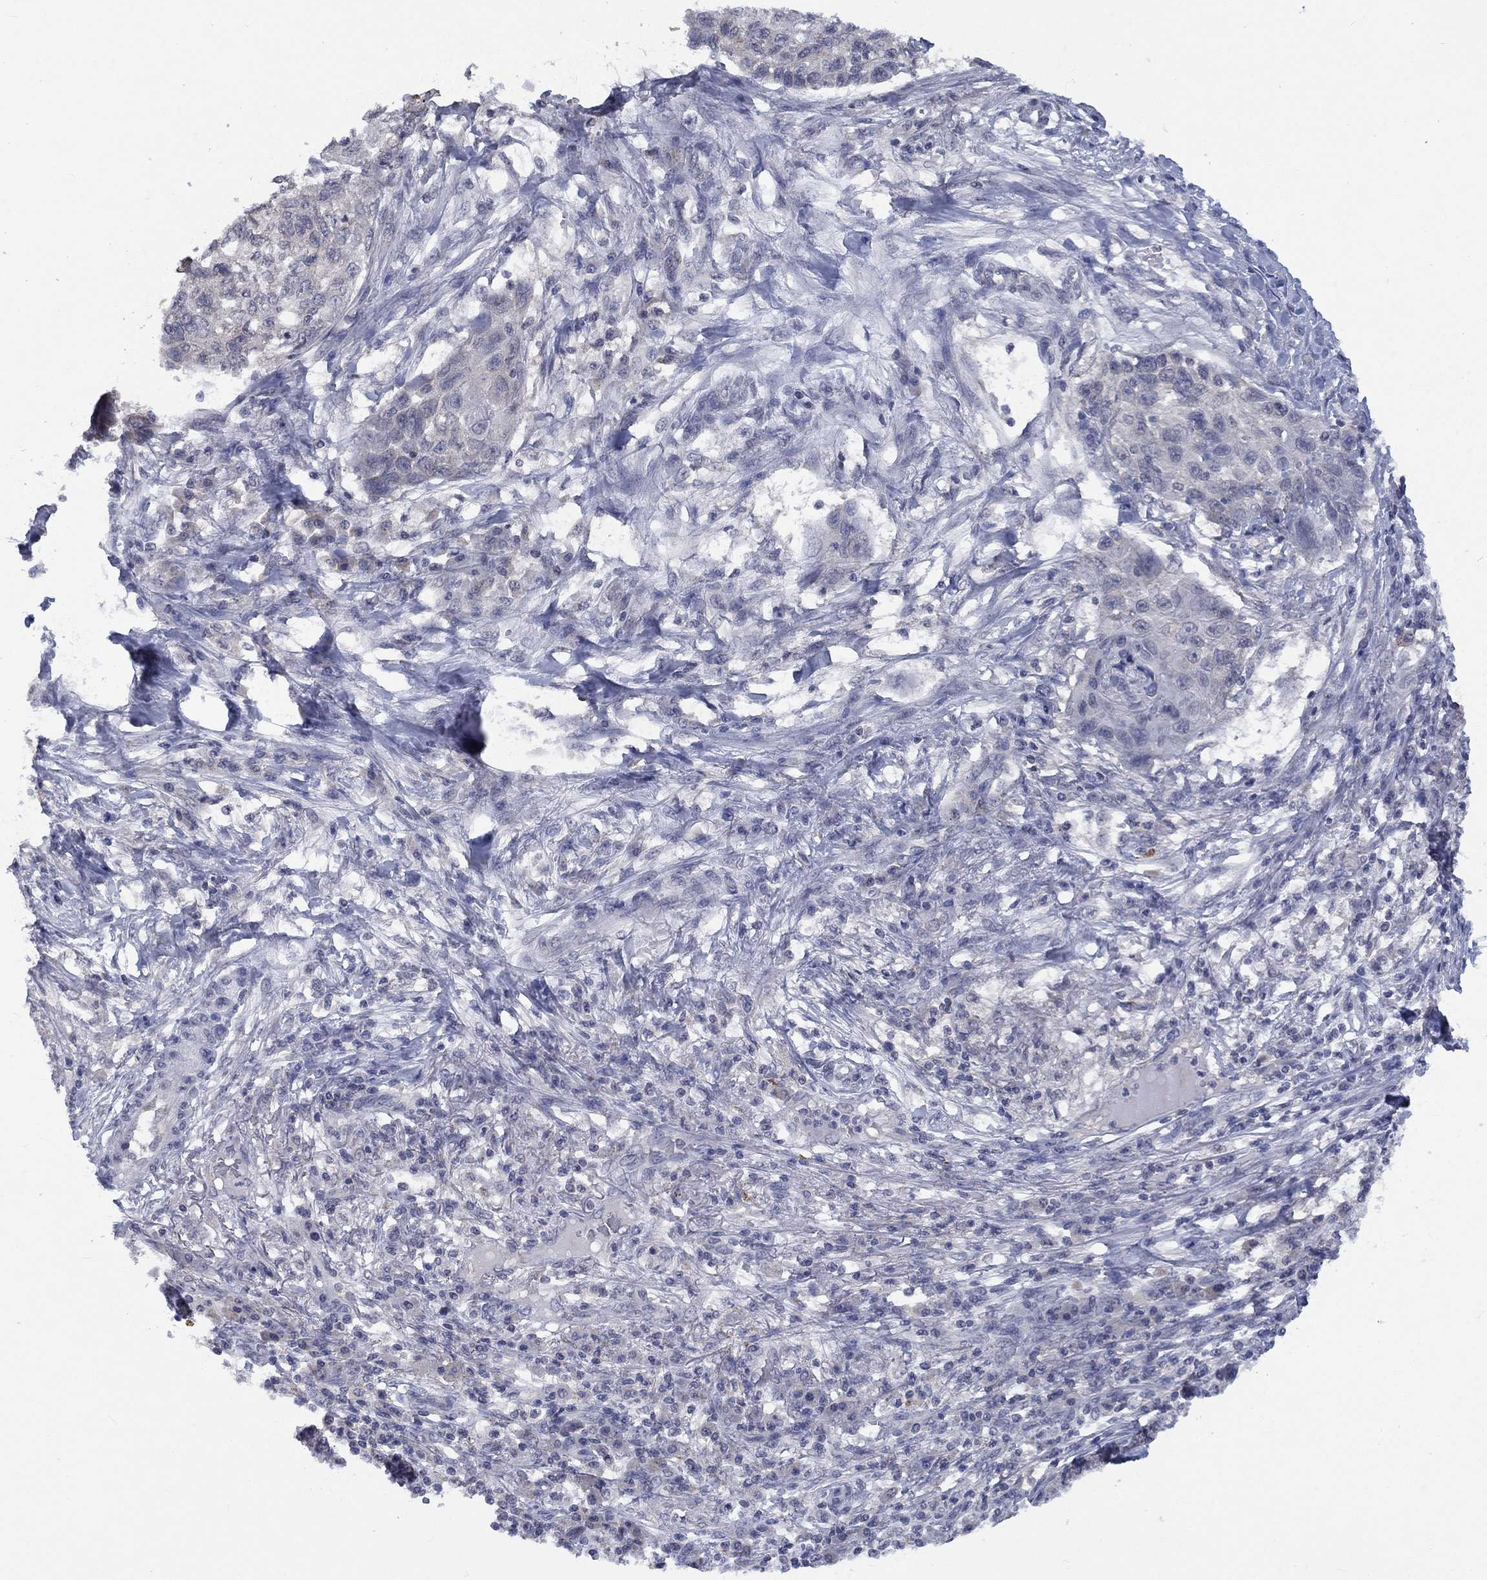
{"staining": {"intensity": "negative", "quantity": "none", "location": "none"}, "tissue": "skin cancer", "cell_type": "Tumor cells", "image_type": "cancer", "snomed": [{"axis": "morphology", "description": "Squamous cell carcinoma, NOS"}, {"axis": "topography", "description": "Skin"}], "caption": "Human skin squamous cell carcinoma stained for a protein using IHC reveals no expression in tumor cells.", "gene": "SPATA33", "patient": {"sex": "male", "age": 92}}